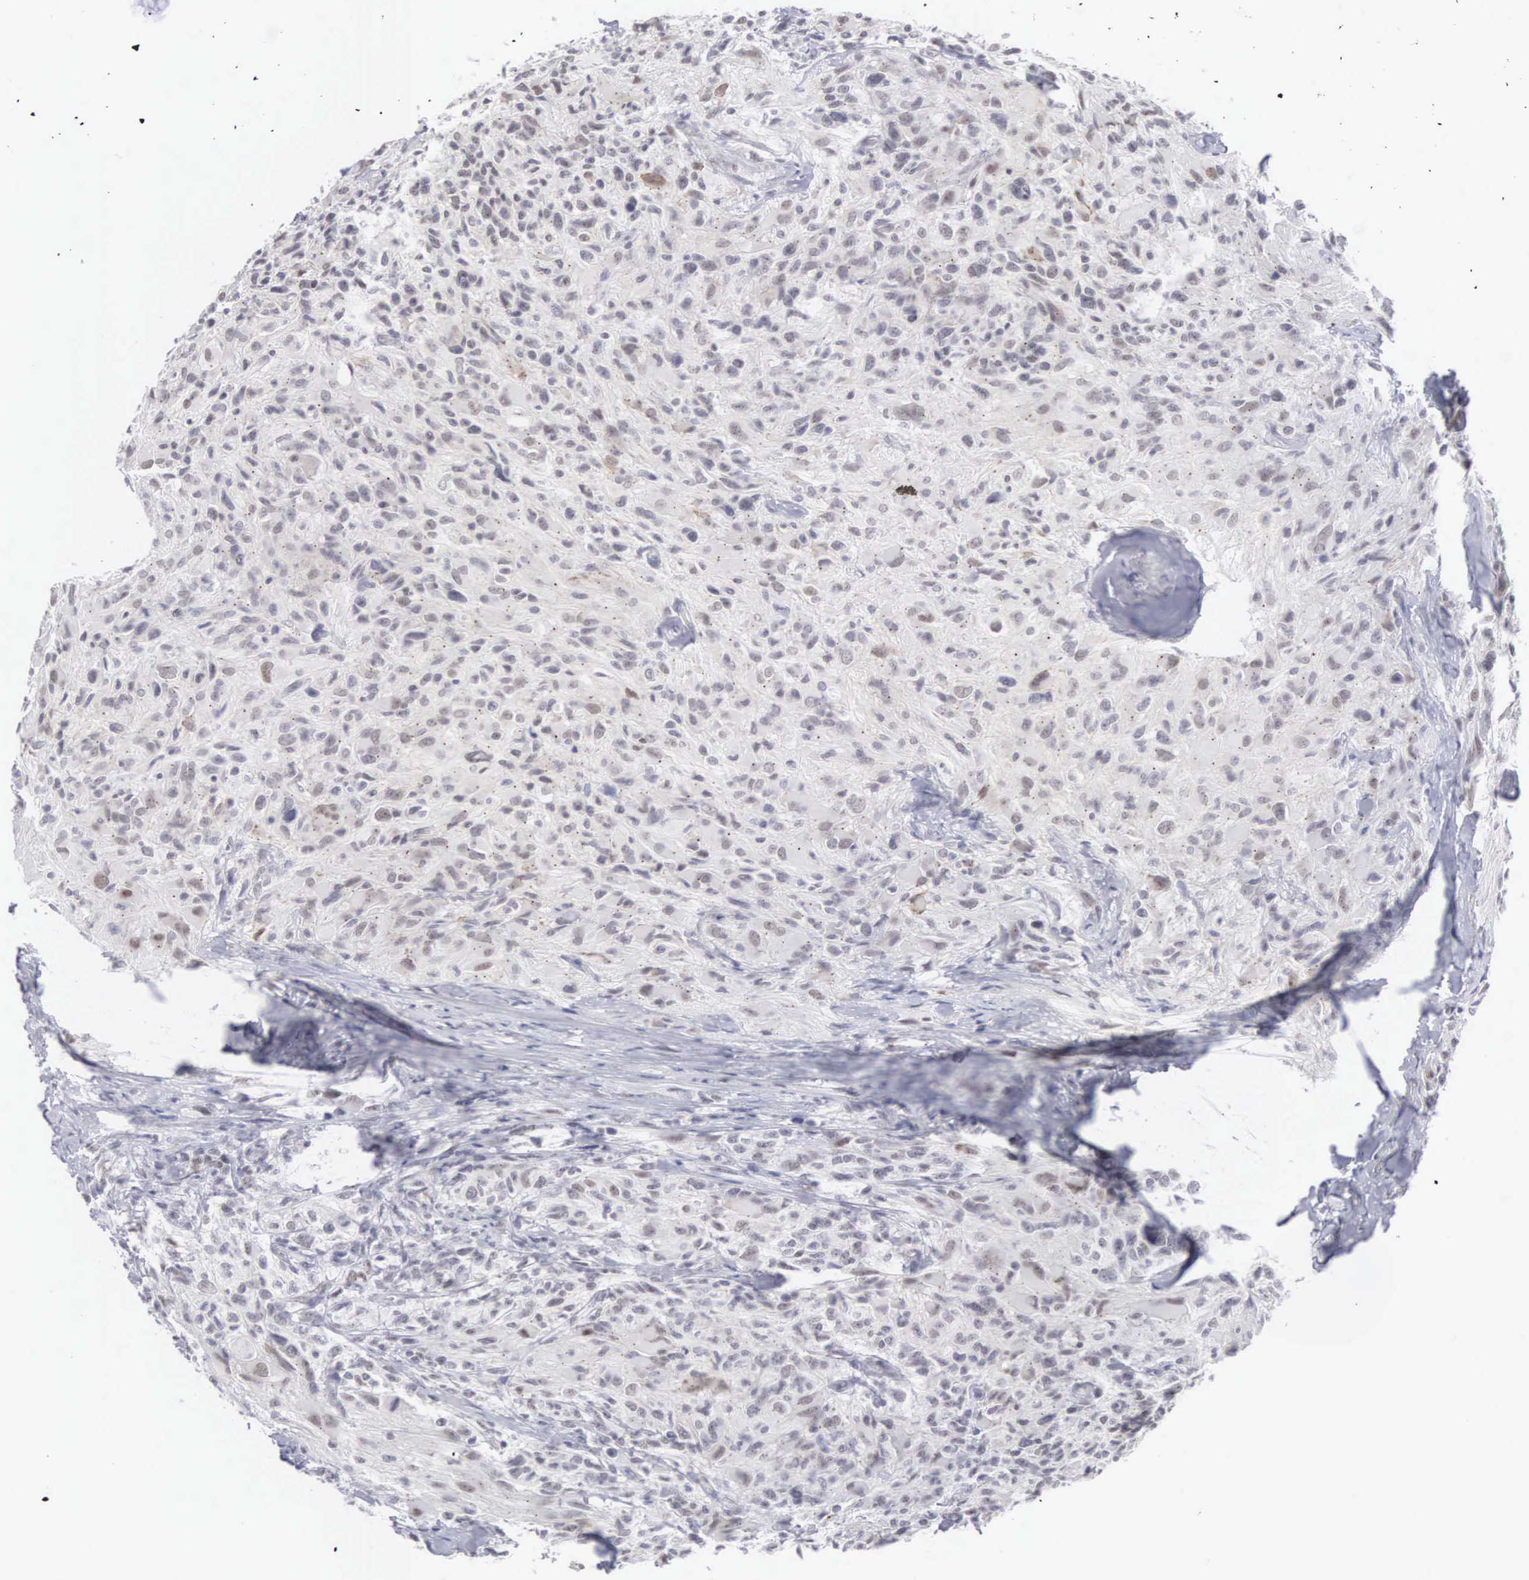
{"staining": {"intensity": "weak", "quantity": "<25%", "location": "nuclear"}, "tissue": "glioma", "cell_type": "Tumor cells", "image_type": "cancer", "snomed": [{"axis": "morphology", "description": "Glioma, malignant, High grade"}, {"axis": "topography", "description": "Brain"}], "caption": "Immunohistochemistry (IHC) photomicrograph of human high-grade glioma (malignant) stained for a protein (brown), which exhibits no staining in tumor cells. (Immunohistochemistry, brightfield microscopy, high magnification).", "gene": "MNAT1", "patient": {"sex": "male", "age": 69}}